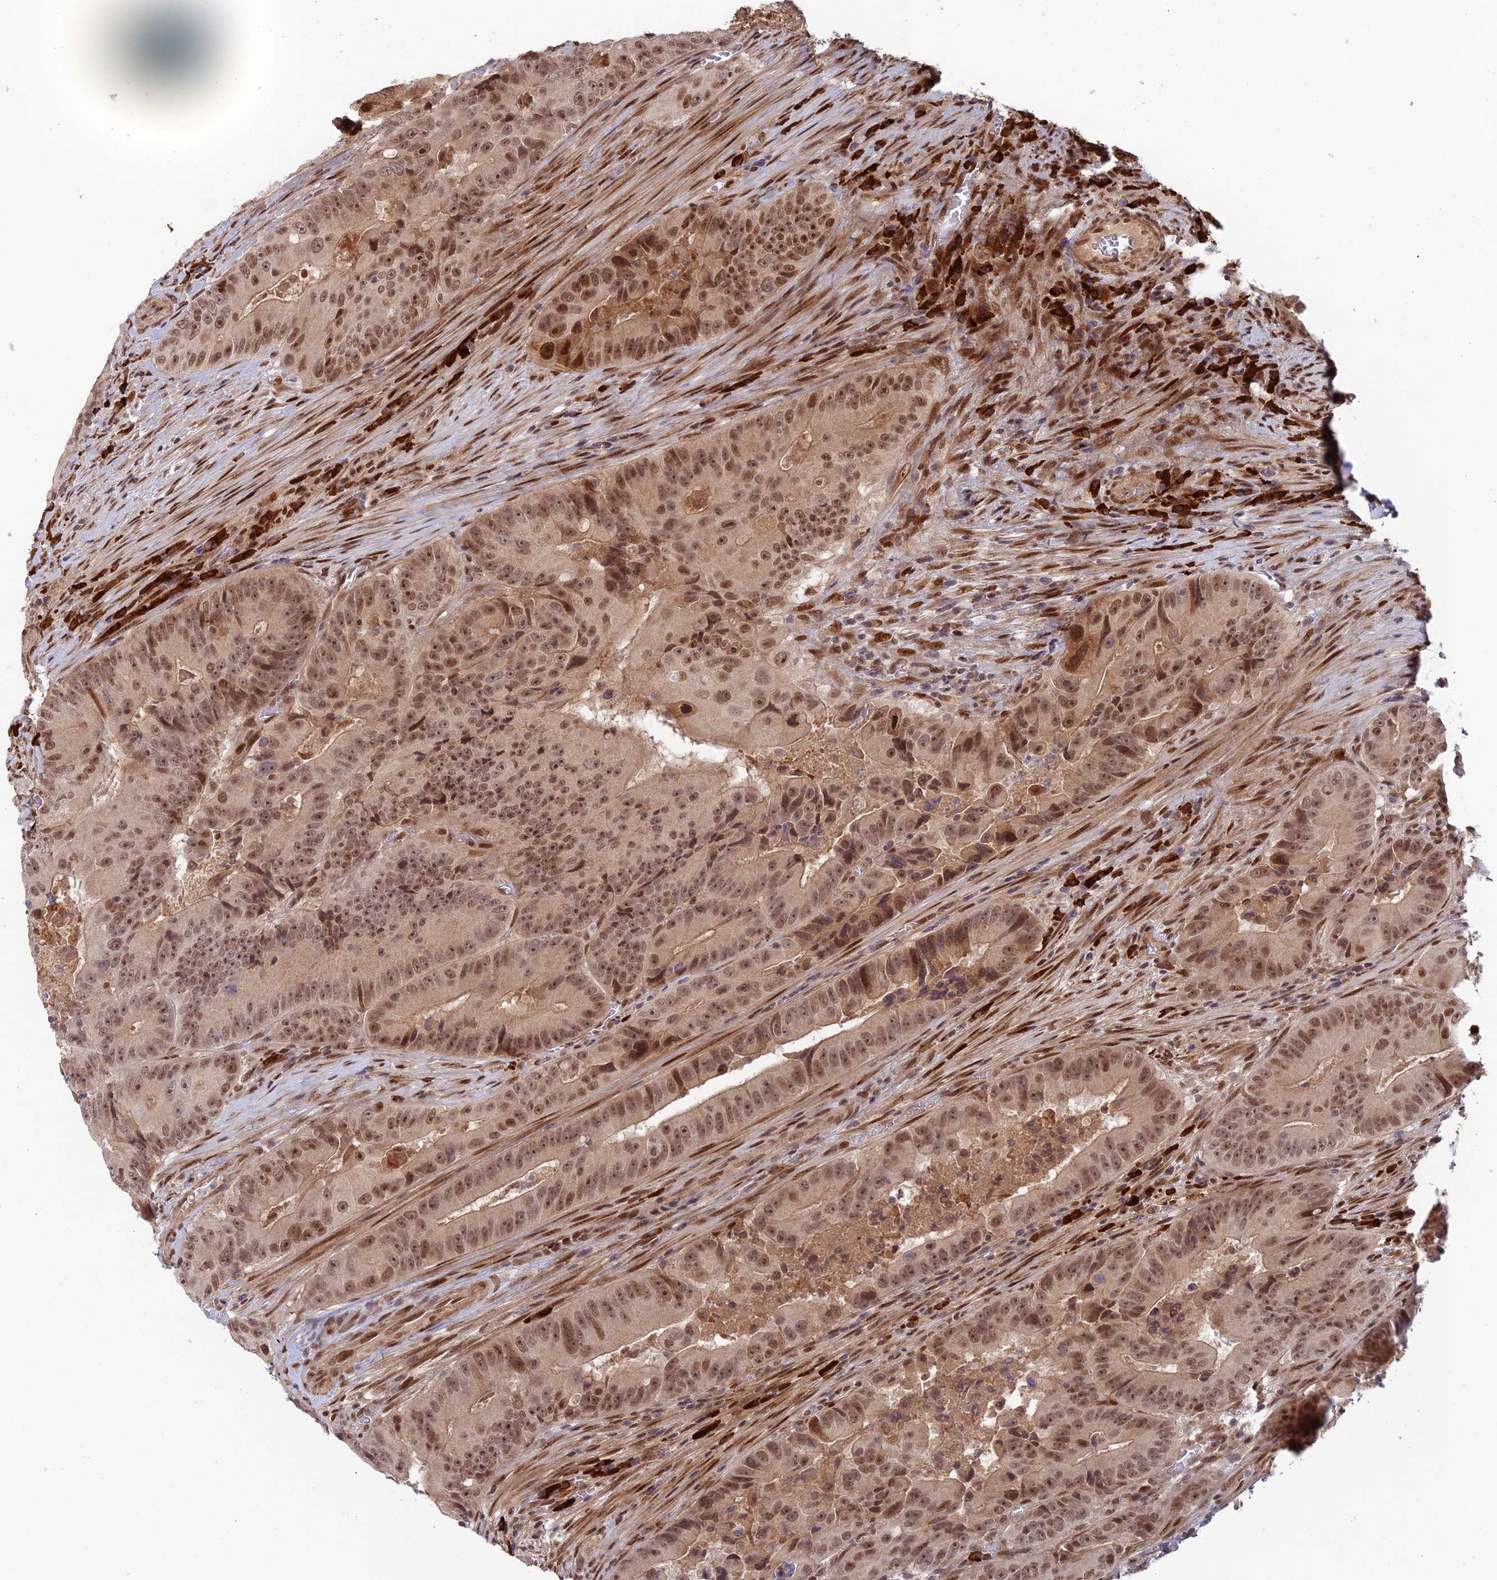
{"staining": {"intensity": "moderate", "quantity": ">75%", "location": "cytoplasmic/membranous,nuclear"}, "tissue": "colorectal cancer", "cell_type": "Tumor cells", "image_type": "cancer", "snomed": [{"axis": "morphology", "description": "Adenocarcinoma, NOS"}, {"axis": "topography", "description": "Colon"}], "caption": "The immunohistochemical stain highlights moderate cytoplasmic/membranous and nuclear expression in tumor cells of colorectal cancer tissue.", "gene": "ZNF565", "patient": {"sex": "female", "age": 86}}